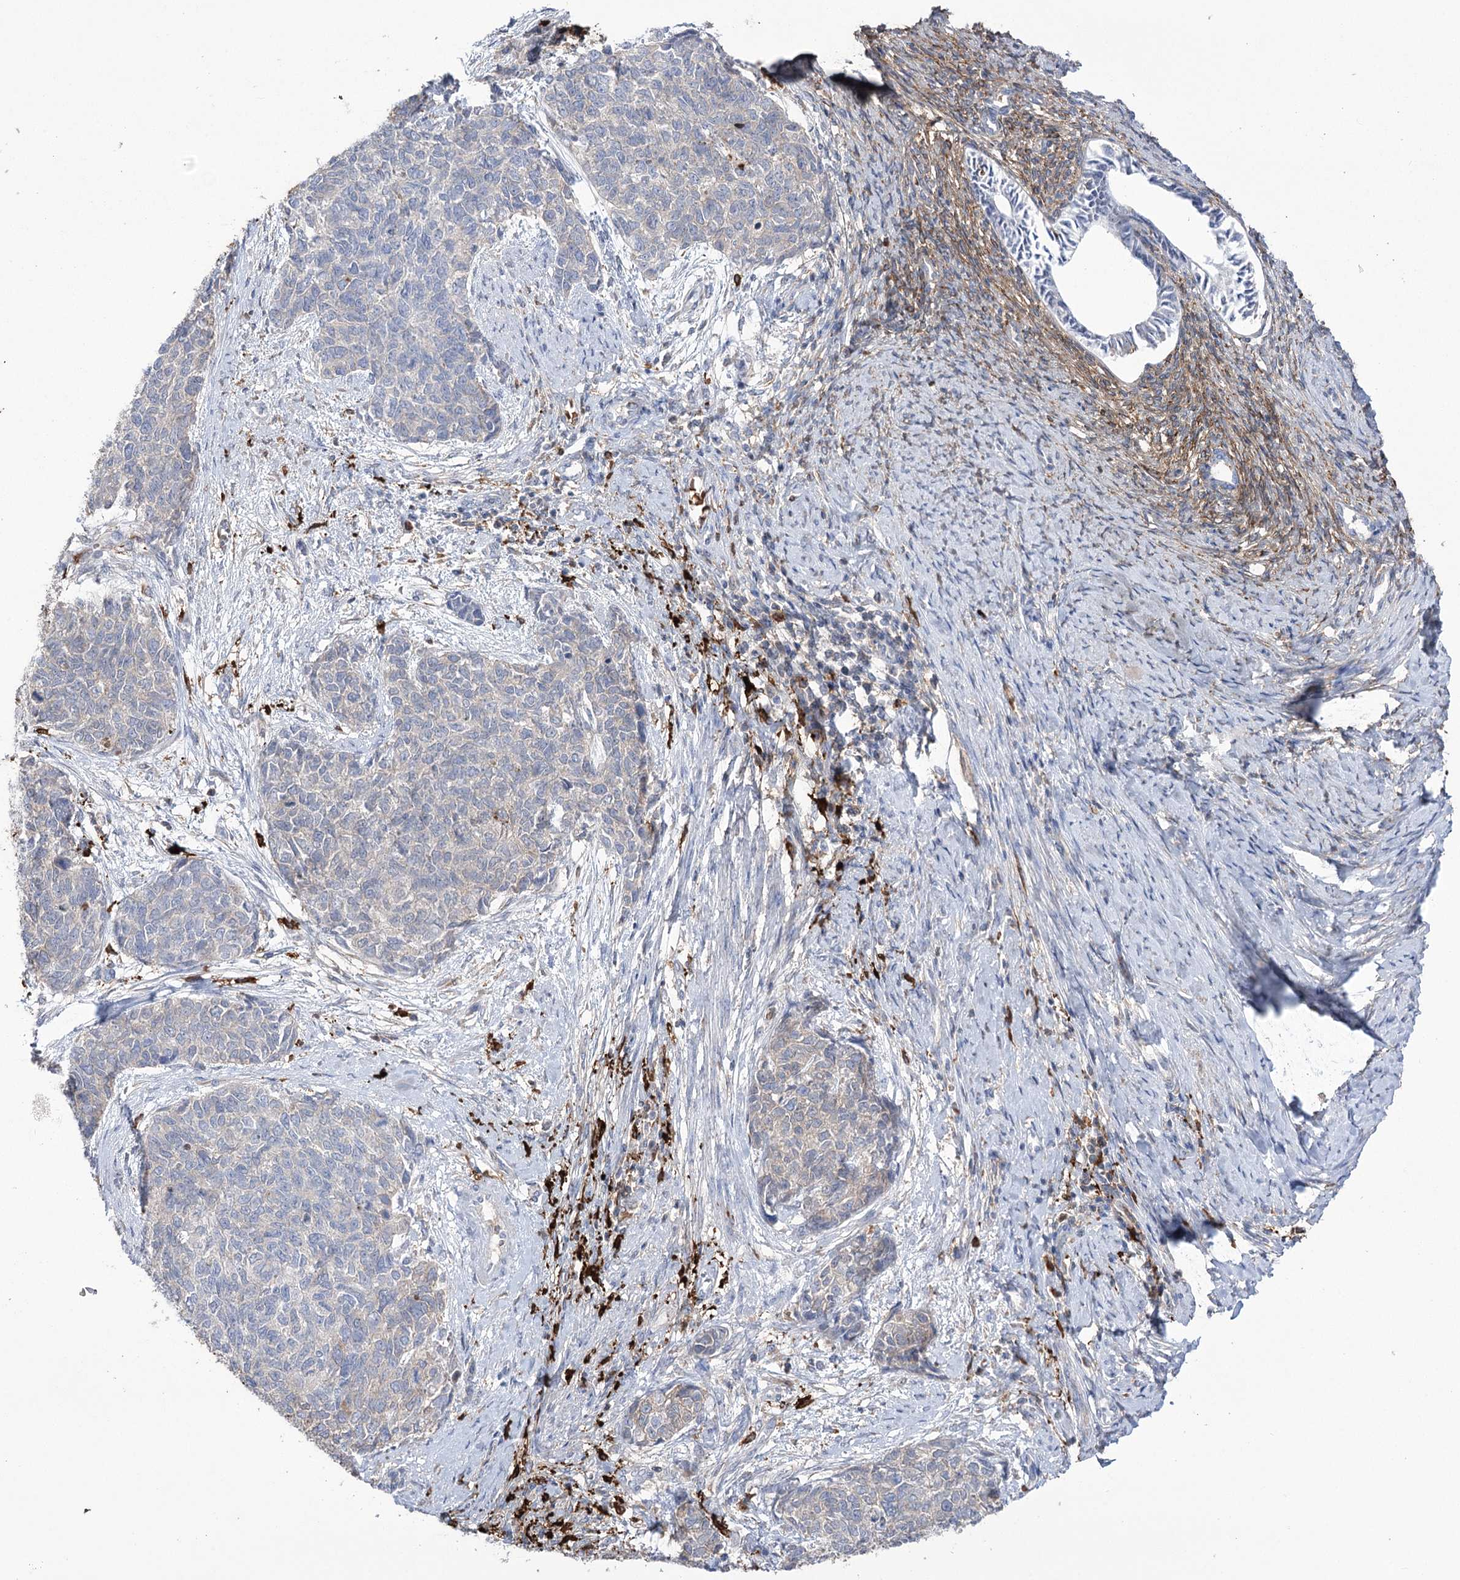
{"staining": {"intensity": "negative", "quantity": "none", "location": "none"}, "tissue": "cervical cancer", "cell_type": "Tumor cells", "image_type": "cancer", "snomed": [{"axis": "morphology", "description": "Squamous cell carcinoma, NOS"}, {"axis": "topography", "description": "Cervix"}], "caption": "Tumor cells are negative for brown protein staining in cervical cancer.", "gene": "ZNF622", "patient": {"sex": "female", "age": 63}}